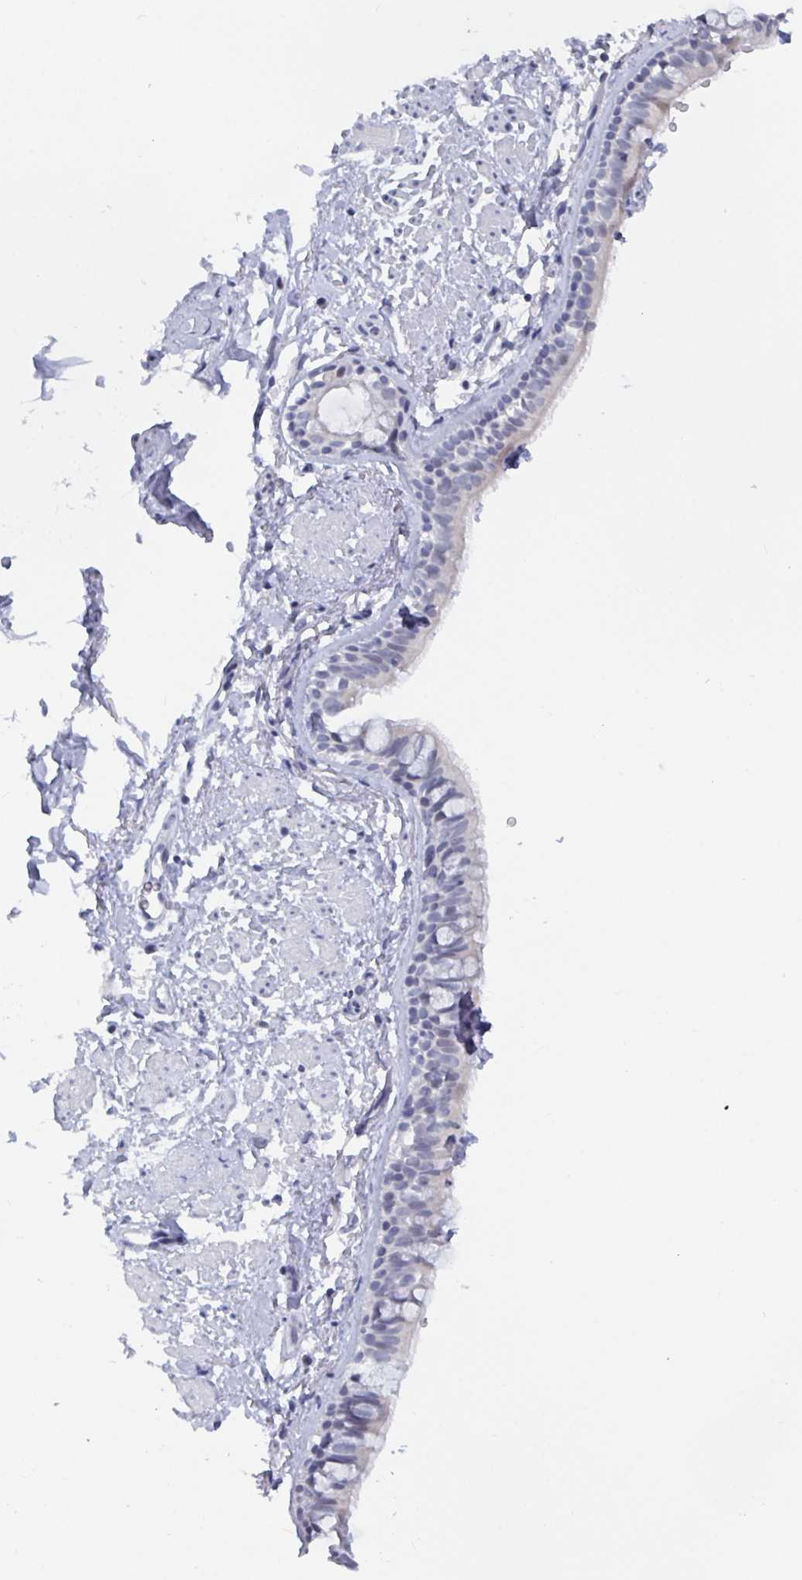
{"staining": {"intensity": "negative", "quantity": "none", "location": "none"}, "tissue": "bronchus", "cell_type": "Respiratory epithelial cells", "image_type": "normal", "snomed": [{"axis": "morphology", "description": "Normal tissue, NOS"}, {"axis": "topography", "description": "Lymph node"}, {"axis": "topography", "description": "Cartilage tissue"}, {"axis": "topography", "description": "Bronchus"}], "caption": "Respiratory epithelial cells show no significant protein positivity in benign bronchus. Brightfield microscopy of immunohistochemistry stained with DAB (3,3'-diaminobenzidine) (brown) and hematoxylin (blue), captured at high magnification.", "gene": "CAMKV", "patient": {"sex": "female", "age": 70}}